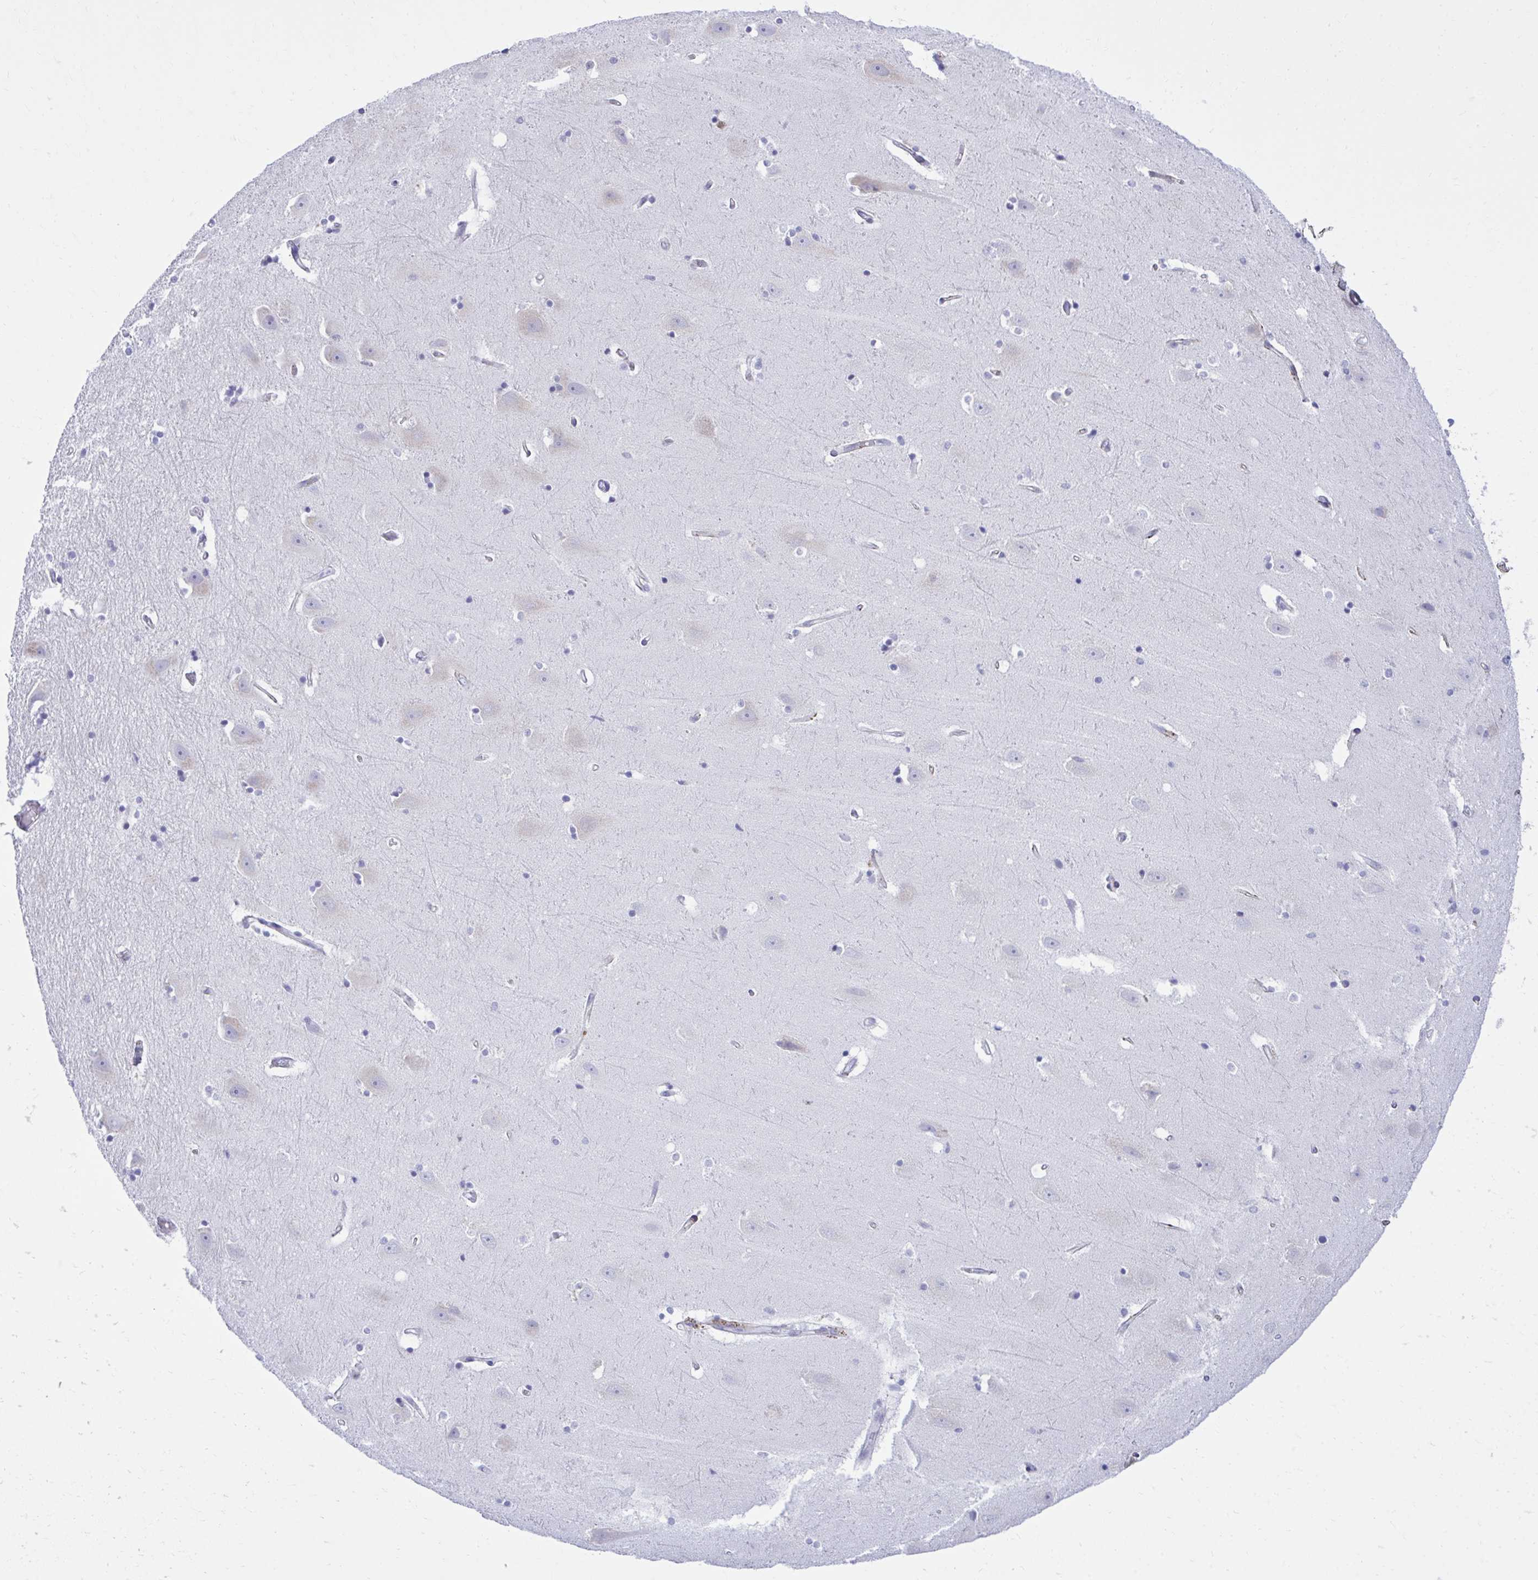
{"staining": {"intensity": "negative", "quantity": "none", "location": "none"}, "tissue": "hippocampus", "cell_type": "Glial cells", "image_type": "normal", "snomed": [{"axis": "morphology", "description": "Normal tissue, NOS"}, {"axis": "topography", "description": "Hippocampus"}], "caption": "Hippocampus stained for a protein using immunohistochemistry (IHC) demonstrates no expression glial cells.", "gene": "MED9", "patient": {"sex": "male", "age": 63}}